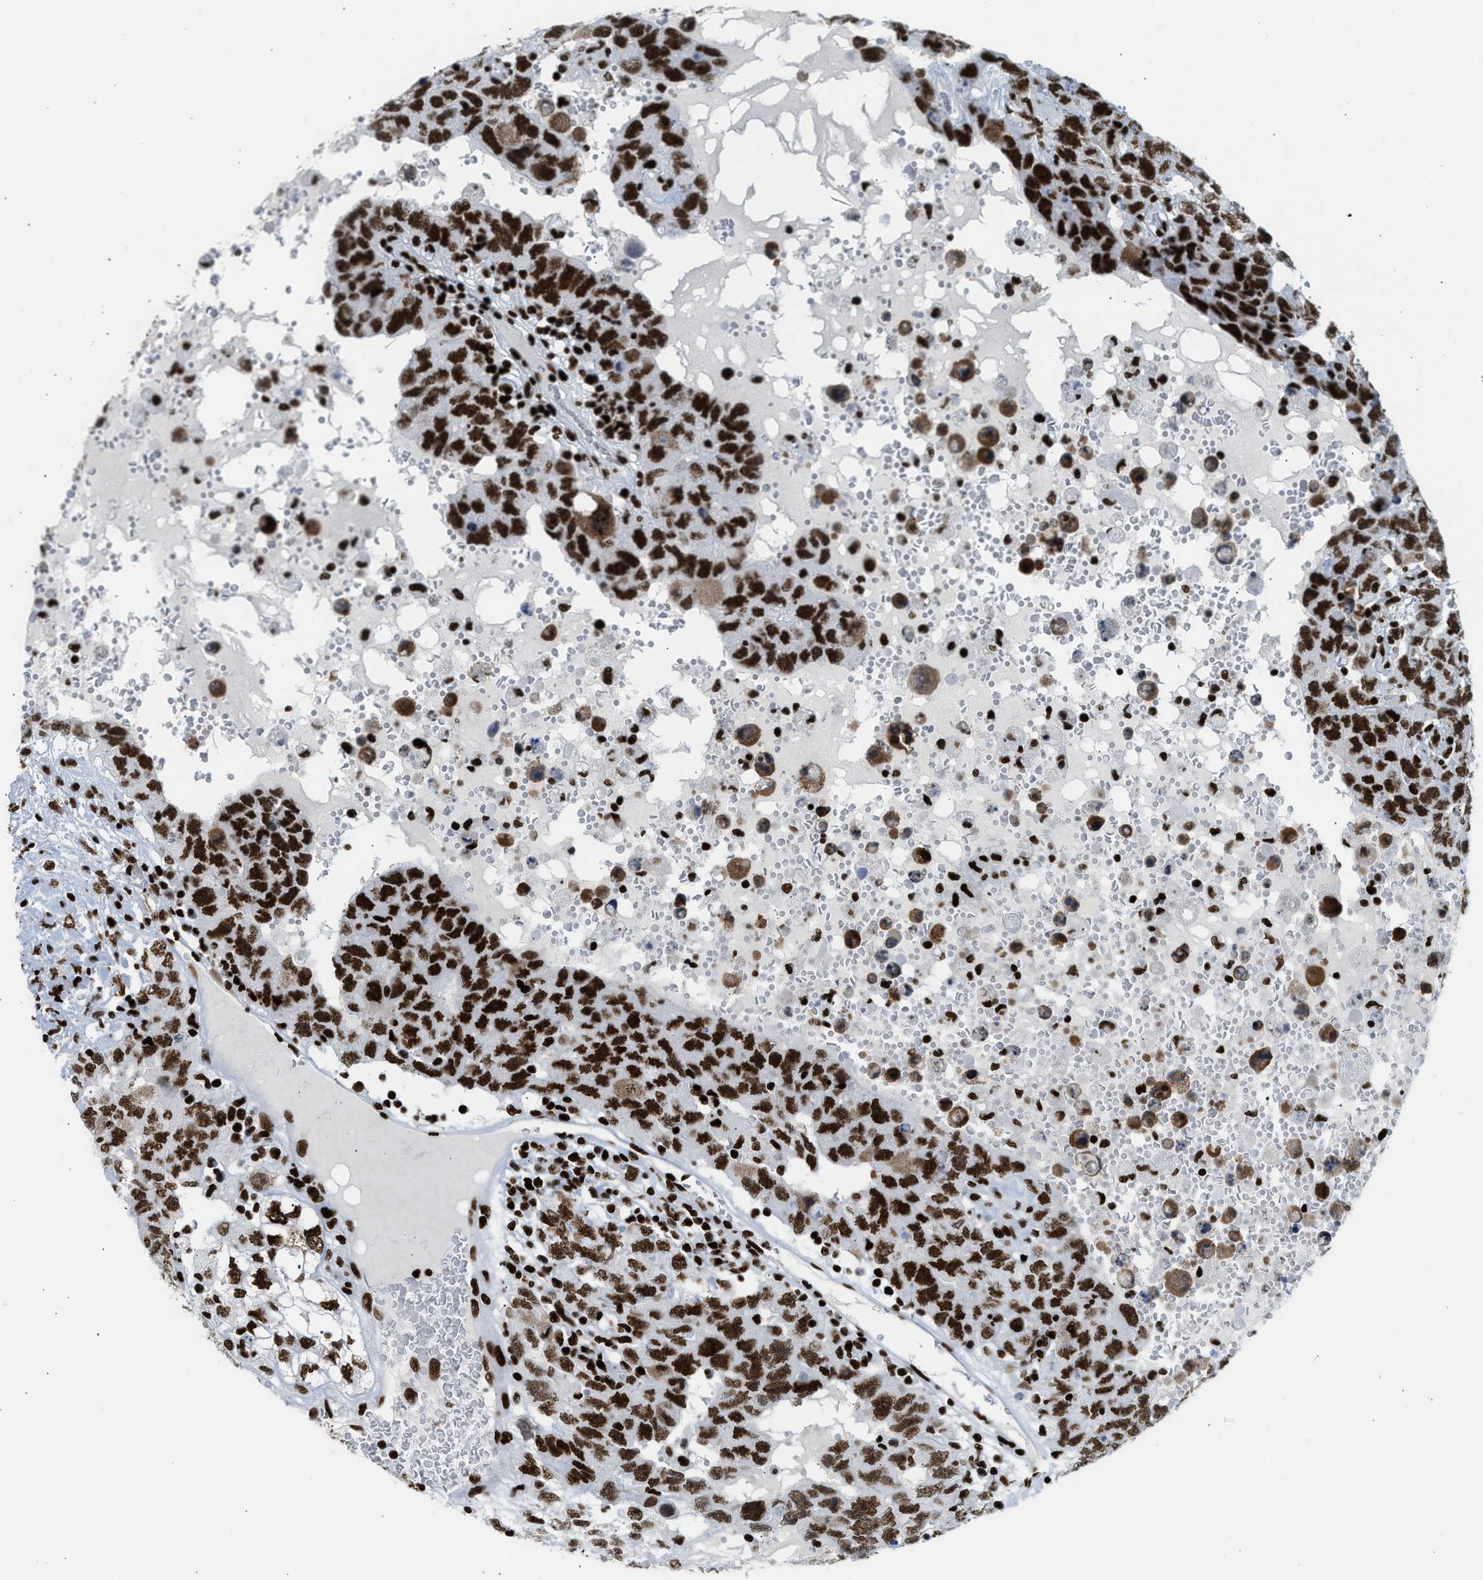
{"staining": {"intensity": "strong", "quantity": ">75%", "location": "nuclear"}, "tissue": "testis cancer", "cell_type": "Tumor cells", "image_type": "cancer", "snomed": [{"axis": "morphology", "description": "Carcinoma, Embryonal, NOS"}, {"axis": "topography", "description": "Testis"}], "caption": "An immunohistochemistry (IHC) micrograph of neoplastic tissue is shown. Protein staining in brown shows strong nuclear positivity in testis cancer within tumor cells. (Brightfield microscopy of DAB IHC at high magnification).", "gene": "PIF1", "patient": {"sex": "male", "age": 26}}